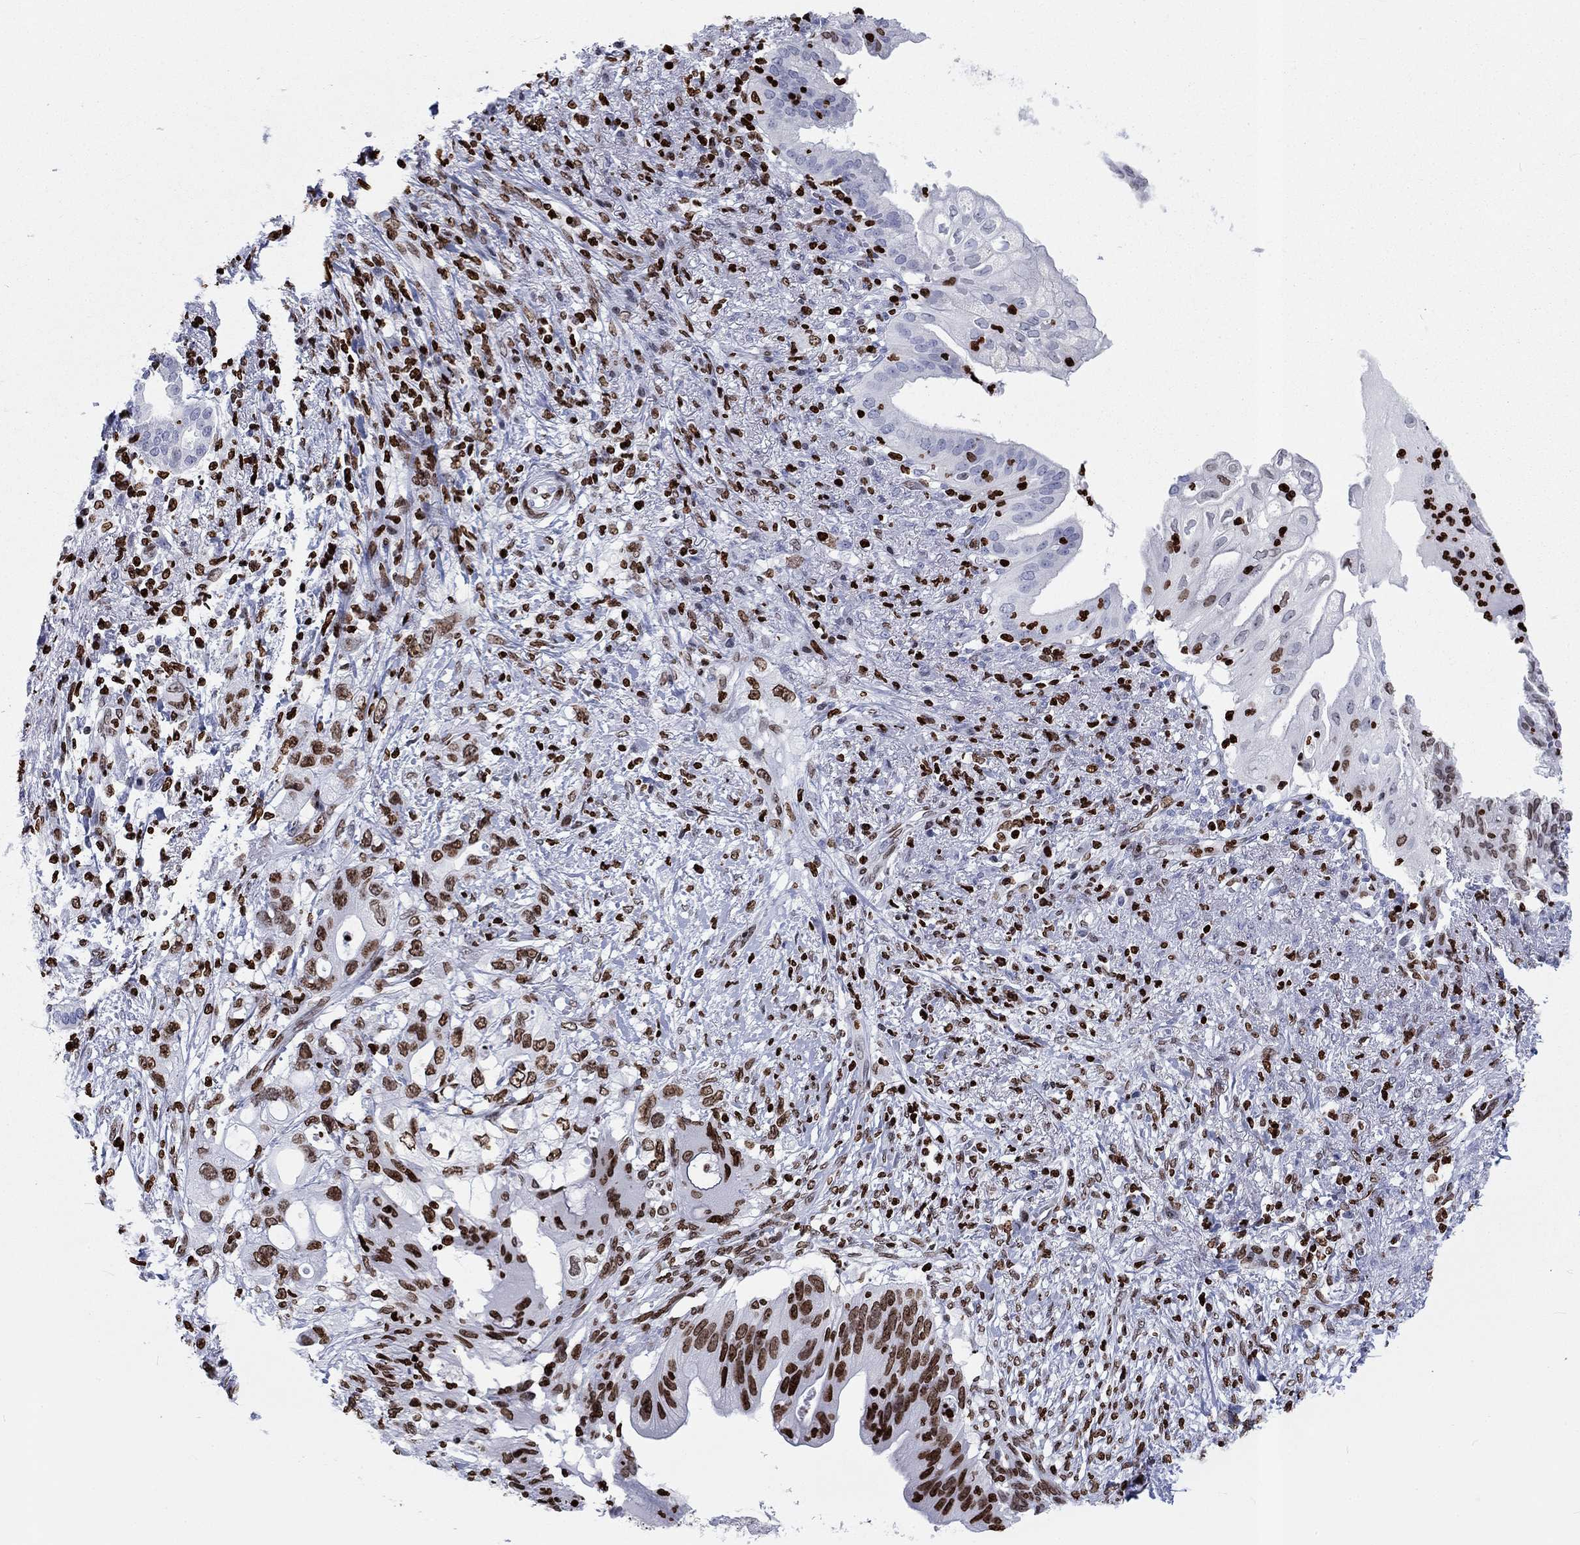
{"staining": {"intensity": "strong", "quantity": "25%-75%", "location": "nuclear"}, "tissue": "pancreatic cancer", "cell_type": "Tumor cells", "image_type": "cancer", "snomed": [{"axis": "morphology", "description": "Adenocarcinoma, NOS"}, {"axis": "topography", "description": "Pancreas"}], "caption": "Pancreatic cancer tissue shows strong nuclear positivity in approximately 25%-75% of tumor cells", "gene": "H1-5", "patient": {"sex": "female", "age": 72}}